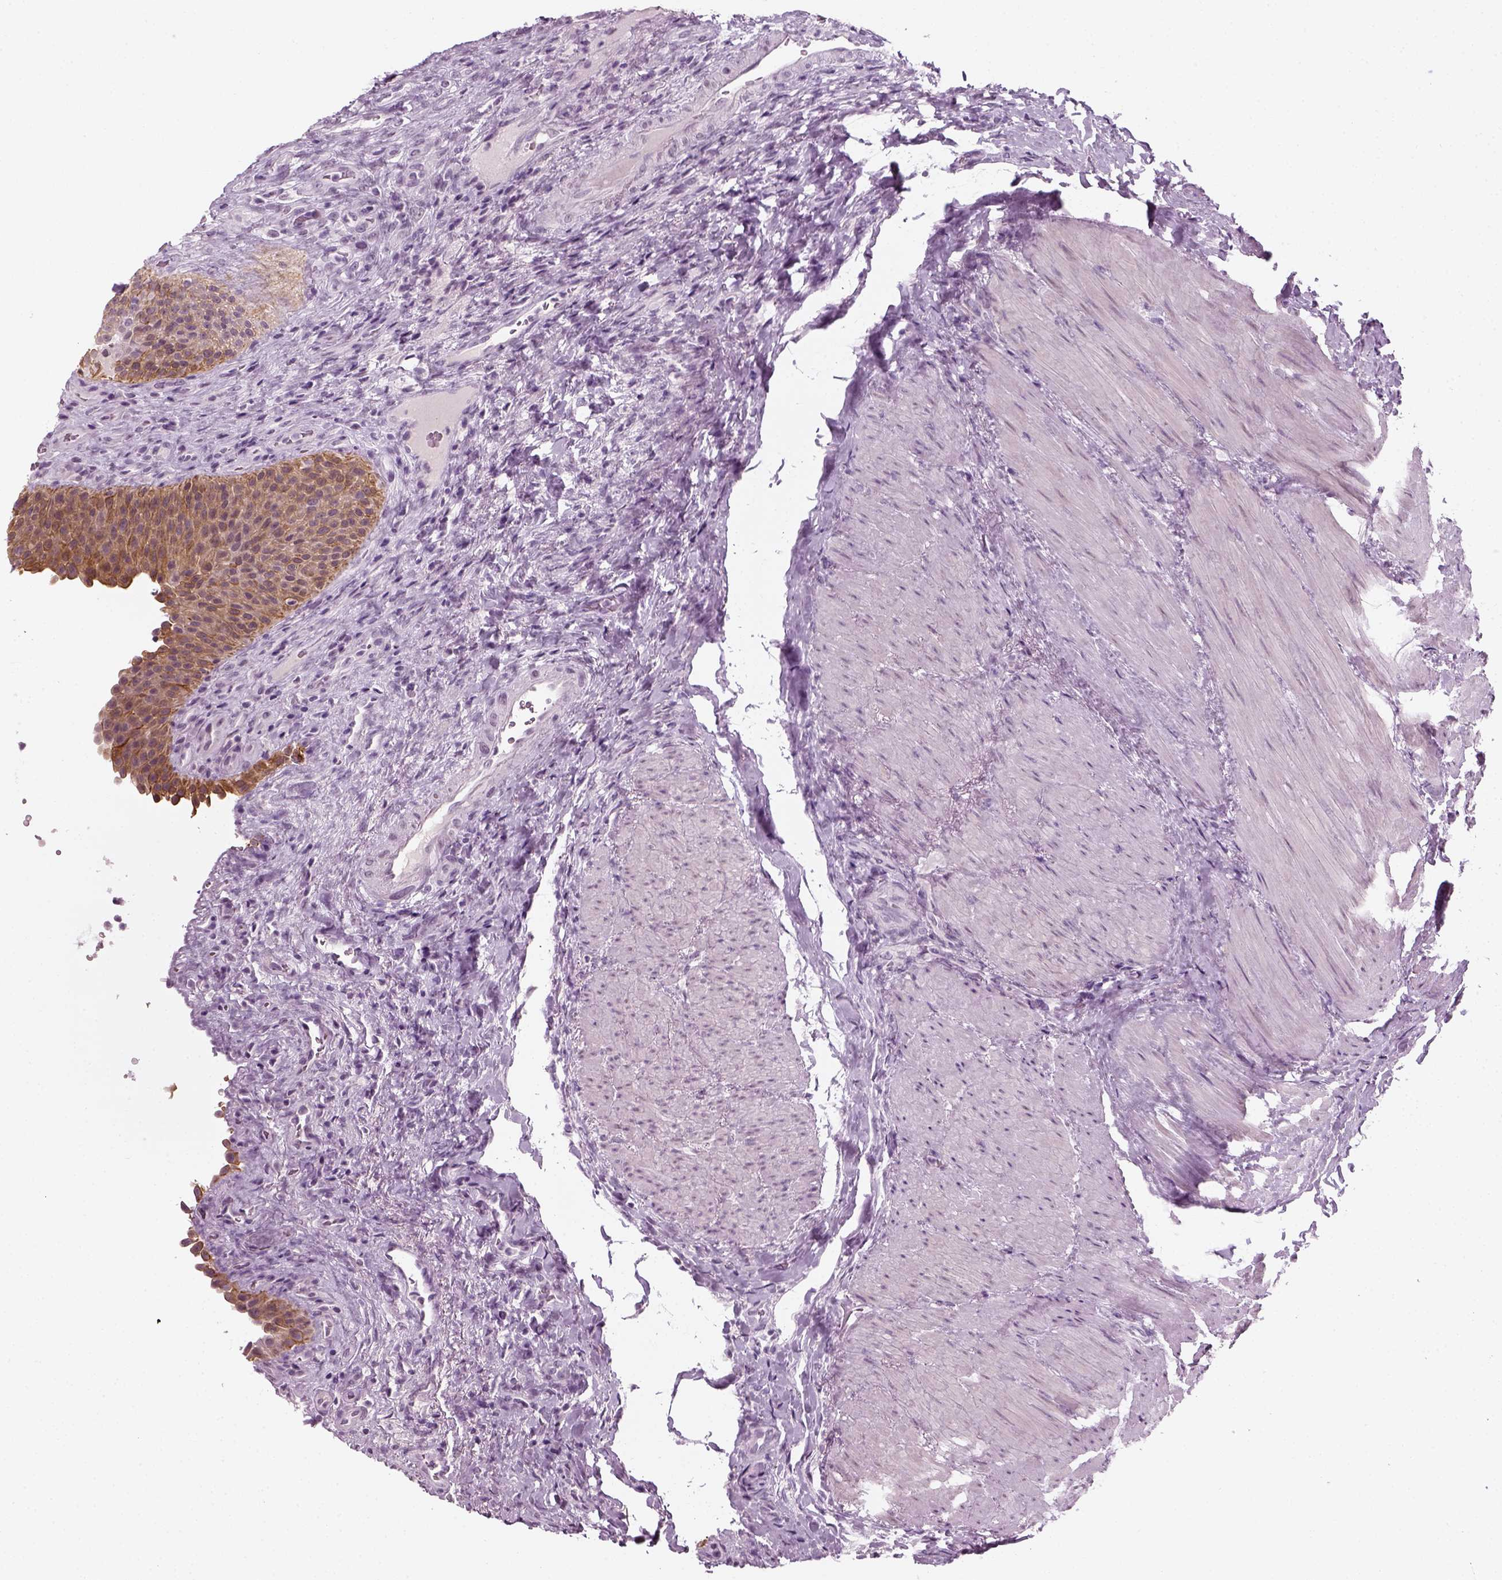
{"staining": {"intensity": "moderate", "quantity": "25%-75%", "location": "cytoplasmic/membranous"}, "tissue": "urinary bladder", "cell_type": "Urothelial cells", "image_type": "normal", "snomed": [{"axis": "morphology", "description": "Normal tissue, NOS"}, {"axis": "topography", "description": "Urinary bladder"}, {"axis": "topography", "description": "Peripheral nerve tissue"}], "caption": "Approximately 25%-75% of urothelial cells in normal human urinary bladder demonstrate moderate cytoplasmic/membranous protein expression as visualized by brown immunohistochemical staining.", "gene": "KRT75", "patient": {"sex": "male", "age": 66}}